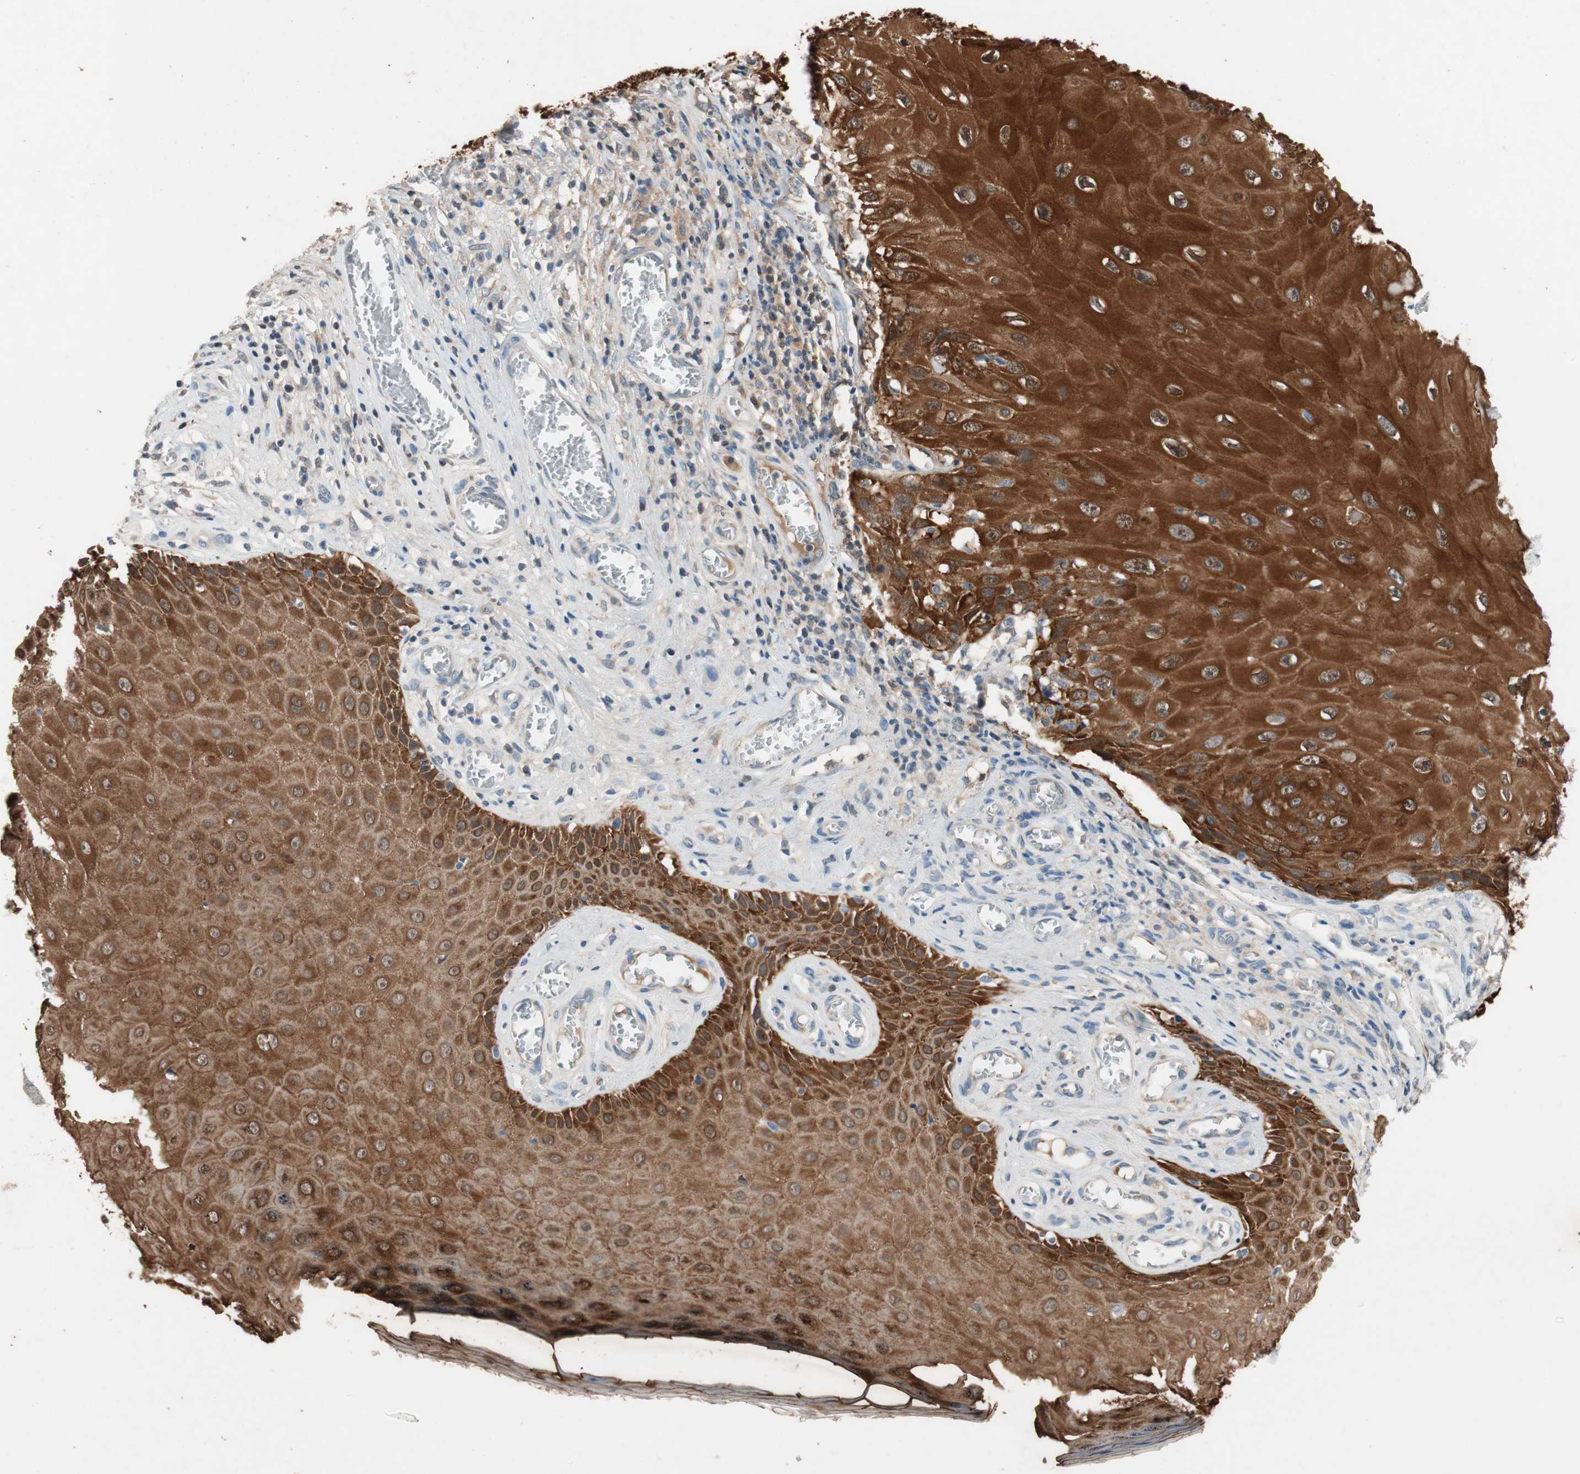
{"staining": {"intensity": "strong", "quantity": ">75%", "location": "cytoplasmic/membranous"}, "tissue": "skin cancer", "cell_type": "Tumor cells", "image_type": "cancer", "snomed": [{"axis": "morphology", "description": "Squamous cell carcinoma, NOS"}, {"axis": "topography", "description": "Skin"}], "caption": "Strong cytoplasmic/membranous staining is seen in about >75% of tumor cells in skin cancer. (IHC, brightfield microscopy, high magnification).", "gene": "SERPINB5", "patient": {"sex": "female", "age": 73}}